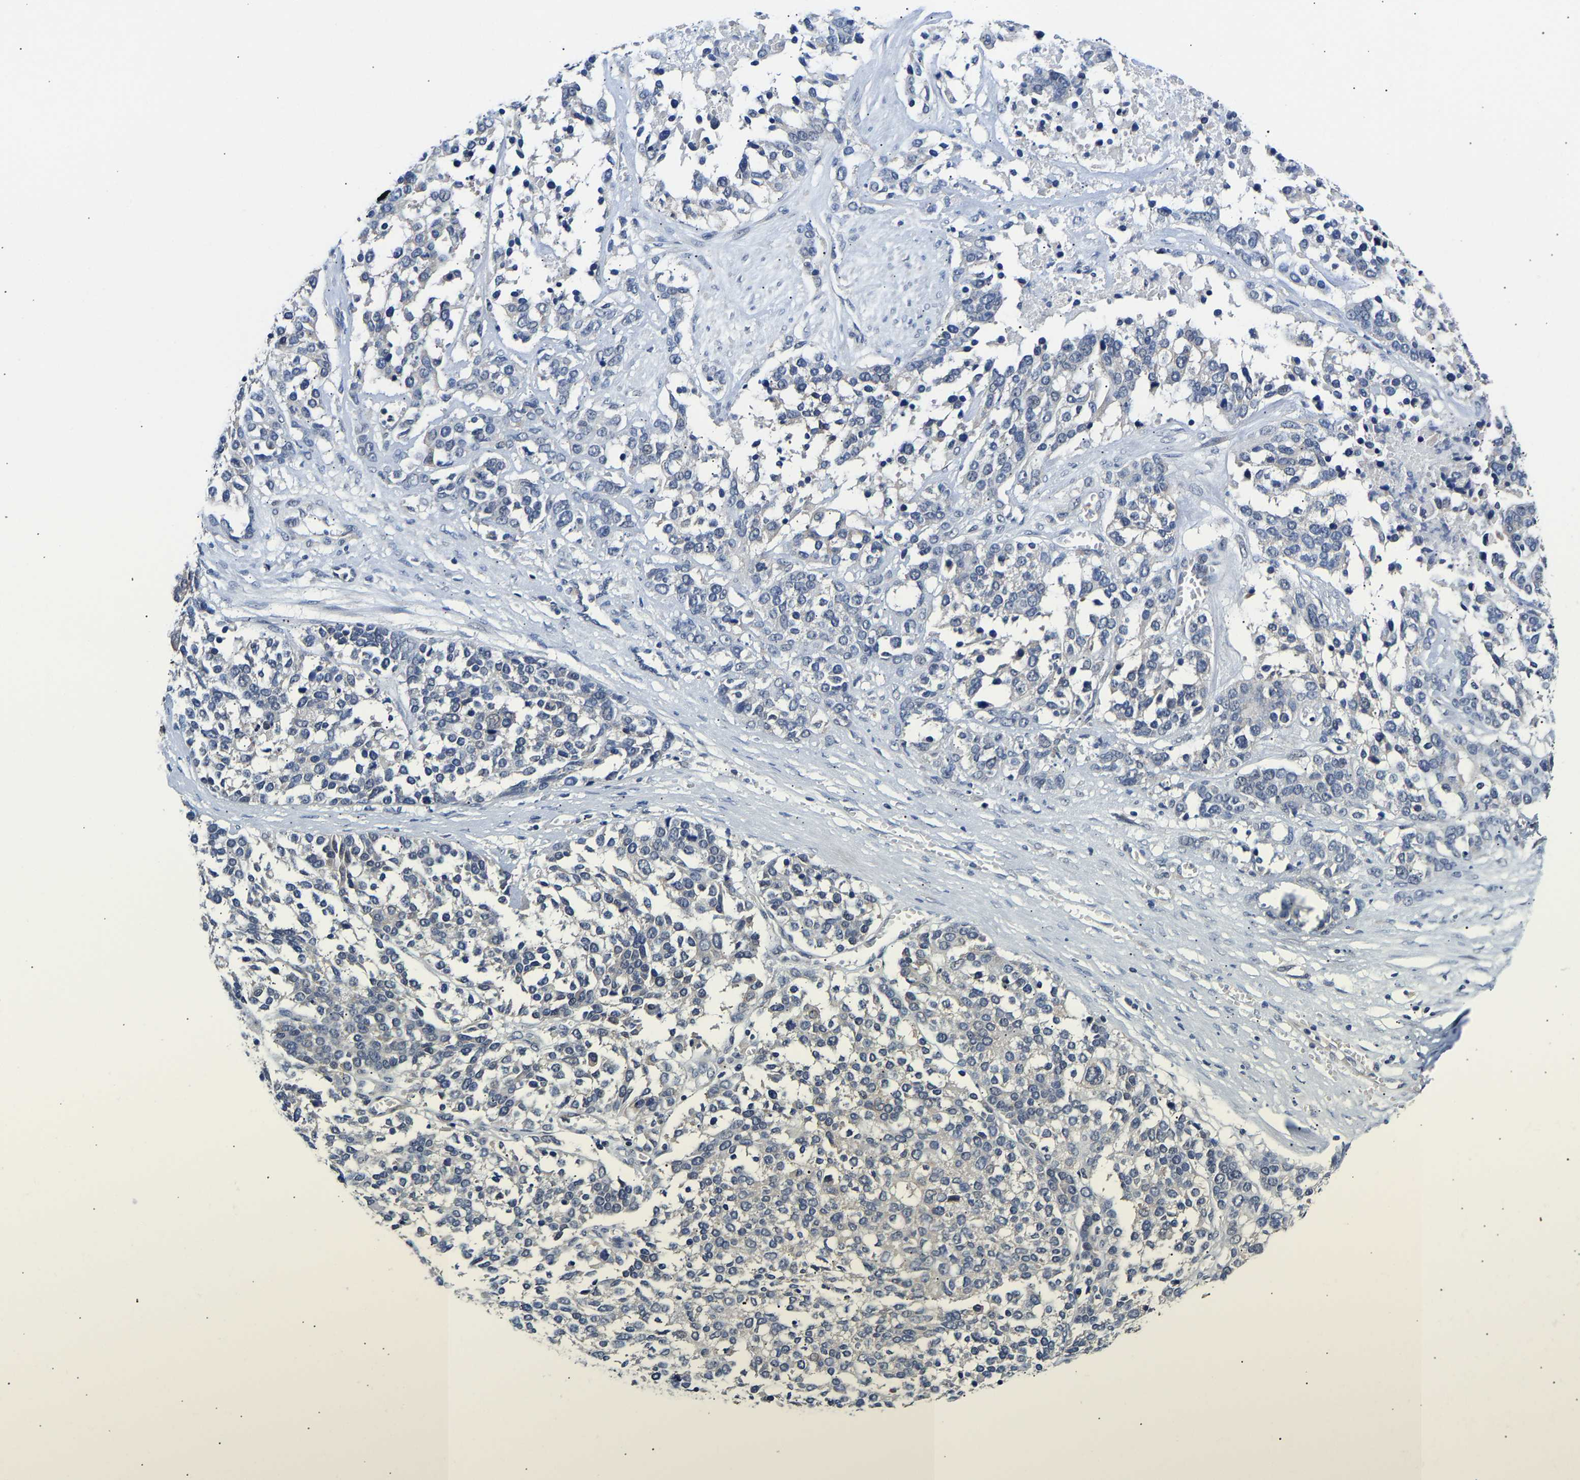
{"staining": {"intensity": "negative", "quantity": "none", "location": "none"}, "tissue": "ovarian cancer", "cell_type": "Tumor cells", "image_type": "cancer", "snomed": [{"axis": "morphology", "description": "Cystadenocarcinoma, serous, NOS"}, {"axis": "topography", "description": "Ovary"}], "caption": "IHC of ovarian cancer (serous cystadenocarcinoma) displays no expression in tumor cells. (Brightfield microscopy of DAB (3,3'-diaminobenzidine) IHC at high magnification).", "gene": "METTL16", "patient": {"sex": "female", "age": 44}}